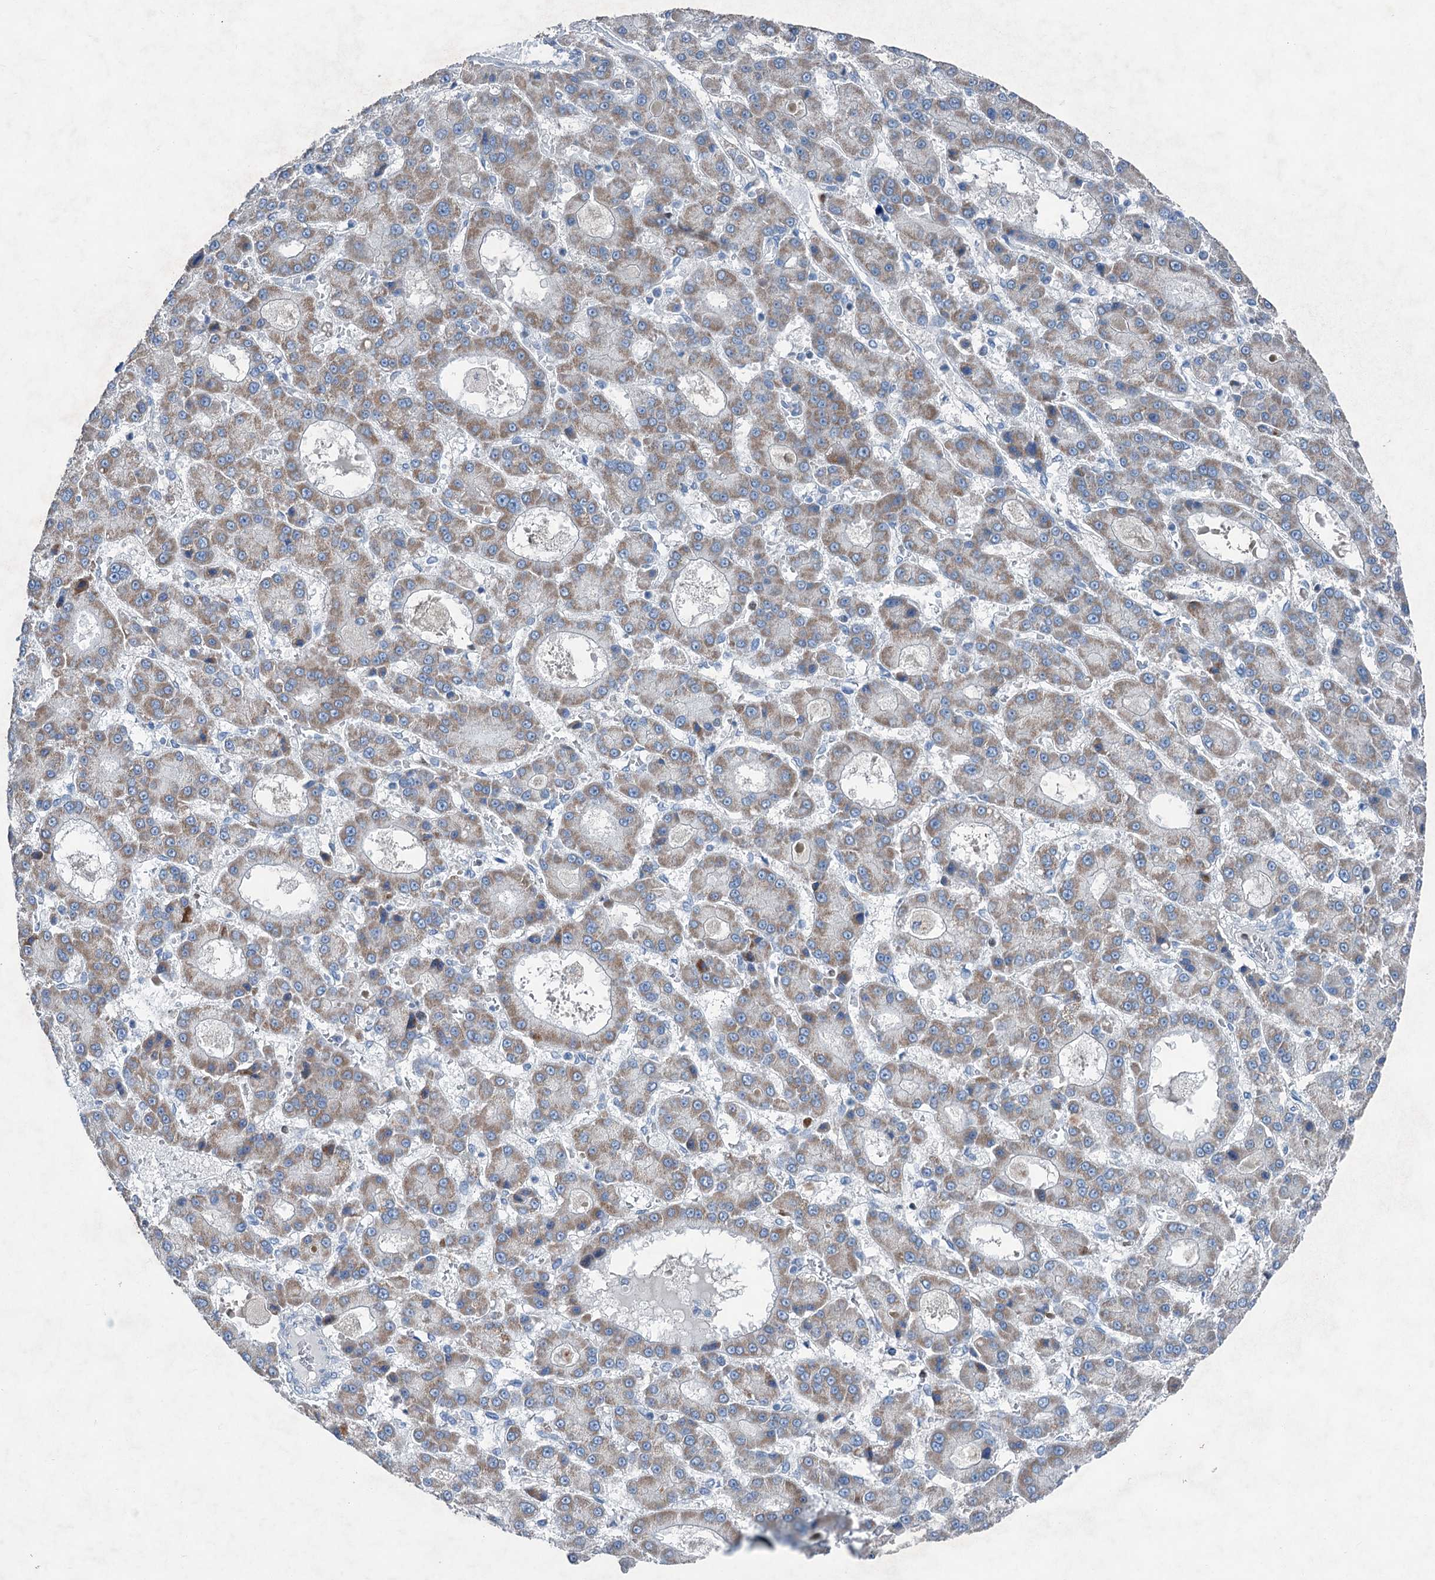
{"staining": {"intensity": "moderate", "quantity": ">75%", "location": "cytoplasmic/membranous"}, "tissue": "liver cancer", "cell_type": "Tumor cells", "image_type": "cancer", "snomed": [{"axis": "morphology", "description": "Carcinoma, Hepatocellular, NOS"}, {"axis": "topography", "description": "Liver"}], "caption": "High-magnification brightfield microscopy of liver hepatocellular carcinoma stained with DAB (3,3'-diaminobenzidine) (brown) and counterstained with hematoxylin (blue). tumor cells exhibit moderate cytoplasmic/membranous expression is present in about>75% of cells. The protein of interest is stained brown, and the nuclei are stained in blue (DAB IHC with brightfield microscopy, high magnification).", "gene": "ELP4", "patient": {"sex": "male", "age": 70}}